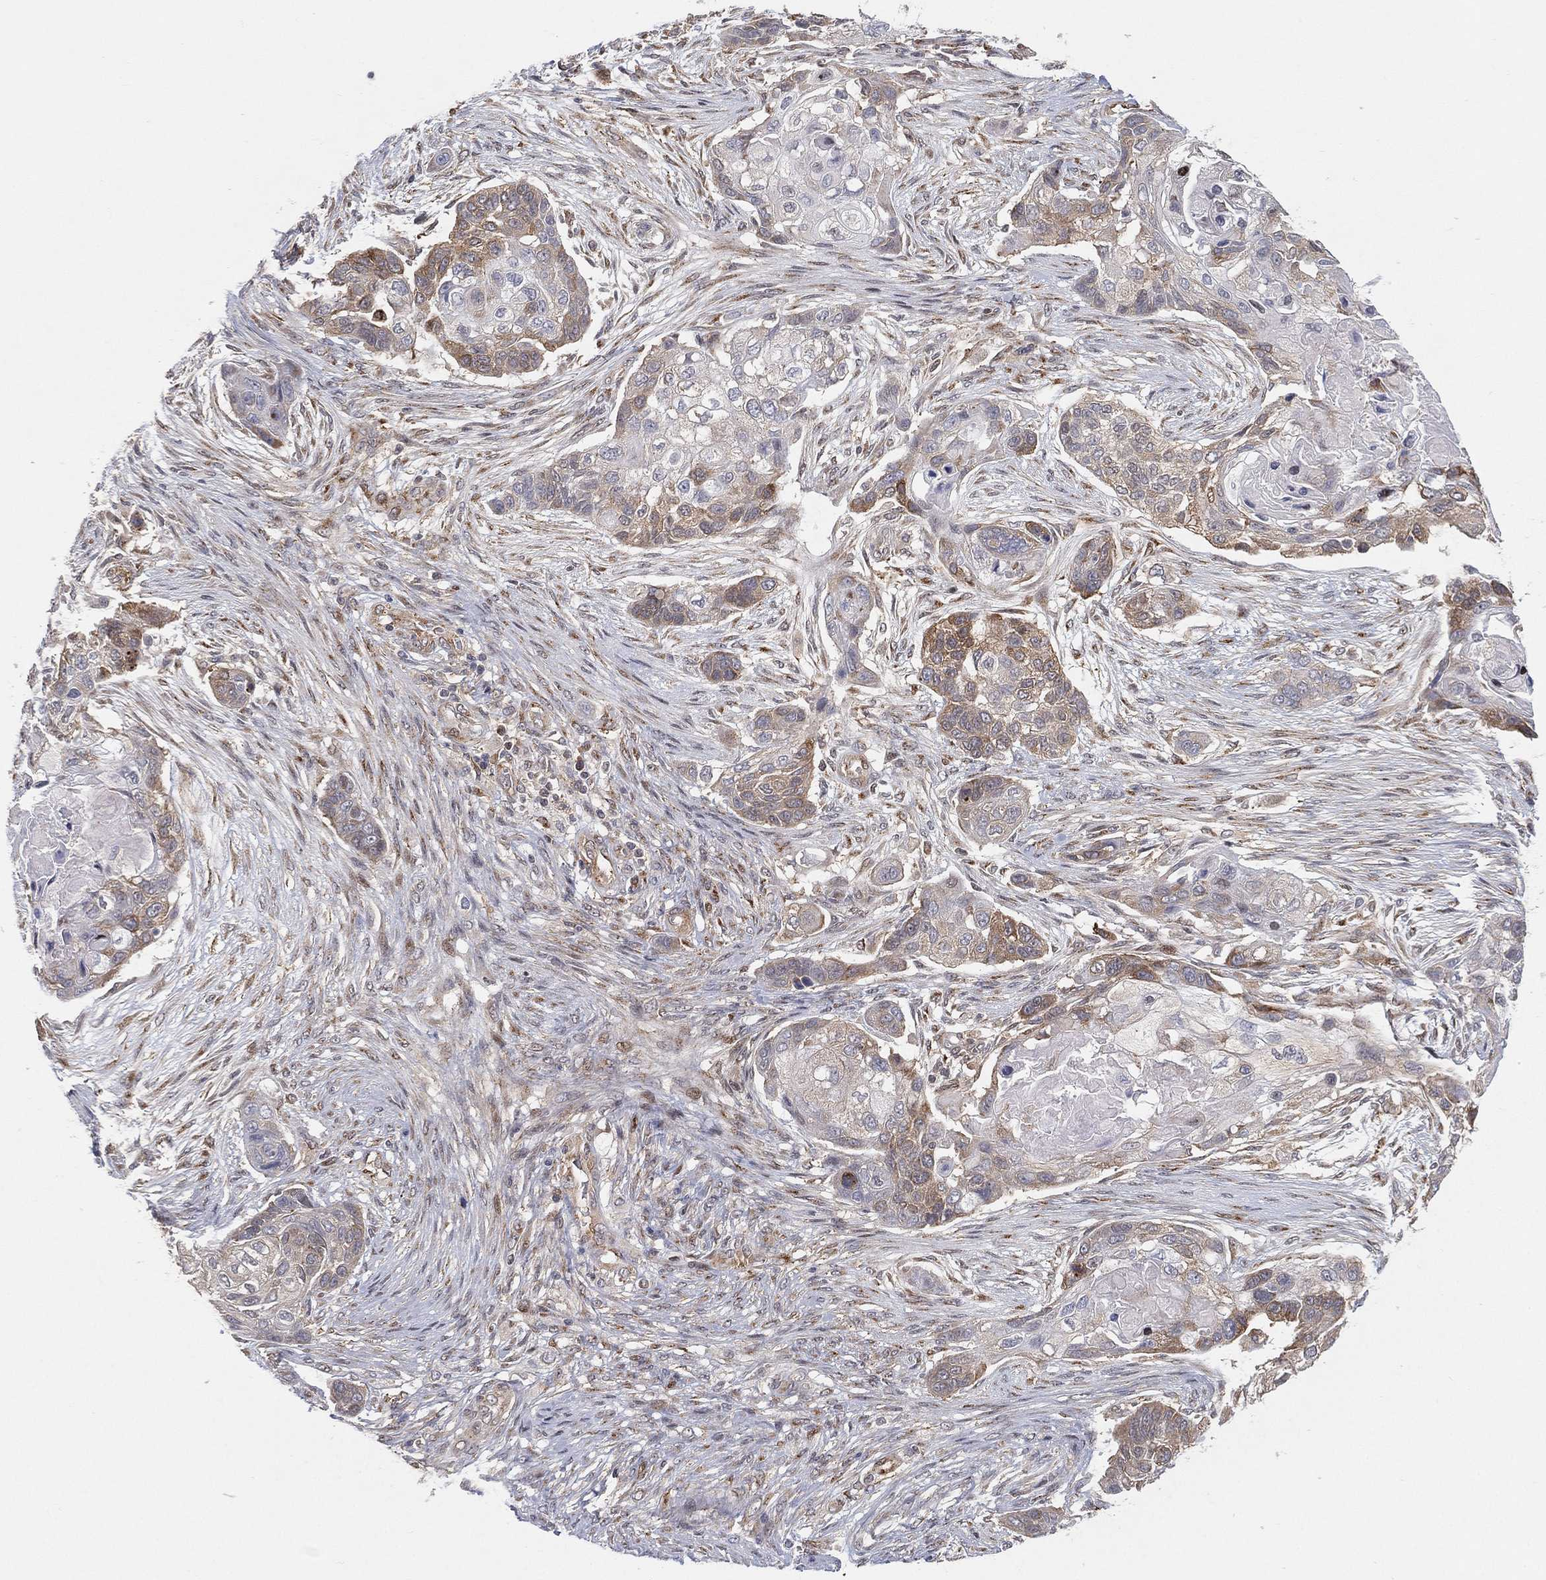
{"staining": {"intensity": "weak", "quantity": "25%-75%", "location": "cytoplasmic/membranous"}, "tissue": "lung cancer", "cell_type": "Tumor cells", "image_type": "cancer", "snomed": [{"axis": "morphology", "description": "Squamous cell carcinoma, NOS"}, {"axis": "topography", "description": "Lung"}], "caption": "Squamous cell carcinoma (lung) stained with DAB IHC shows low levels of weak cytoplasmic/membranous staining in approximately 25%-75% of tumor cells.", "gene": "TMTC4", "patient": {"sex": "male", "age": 69}}